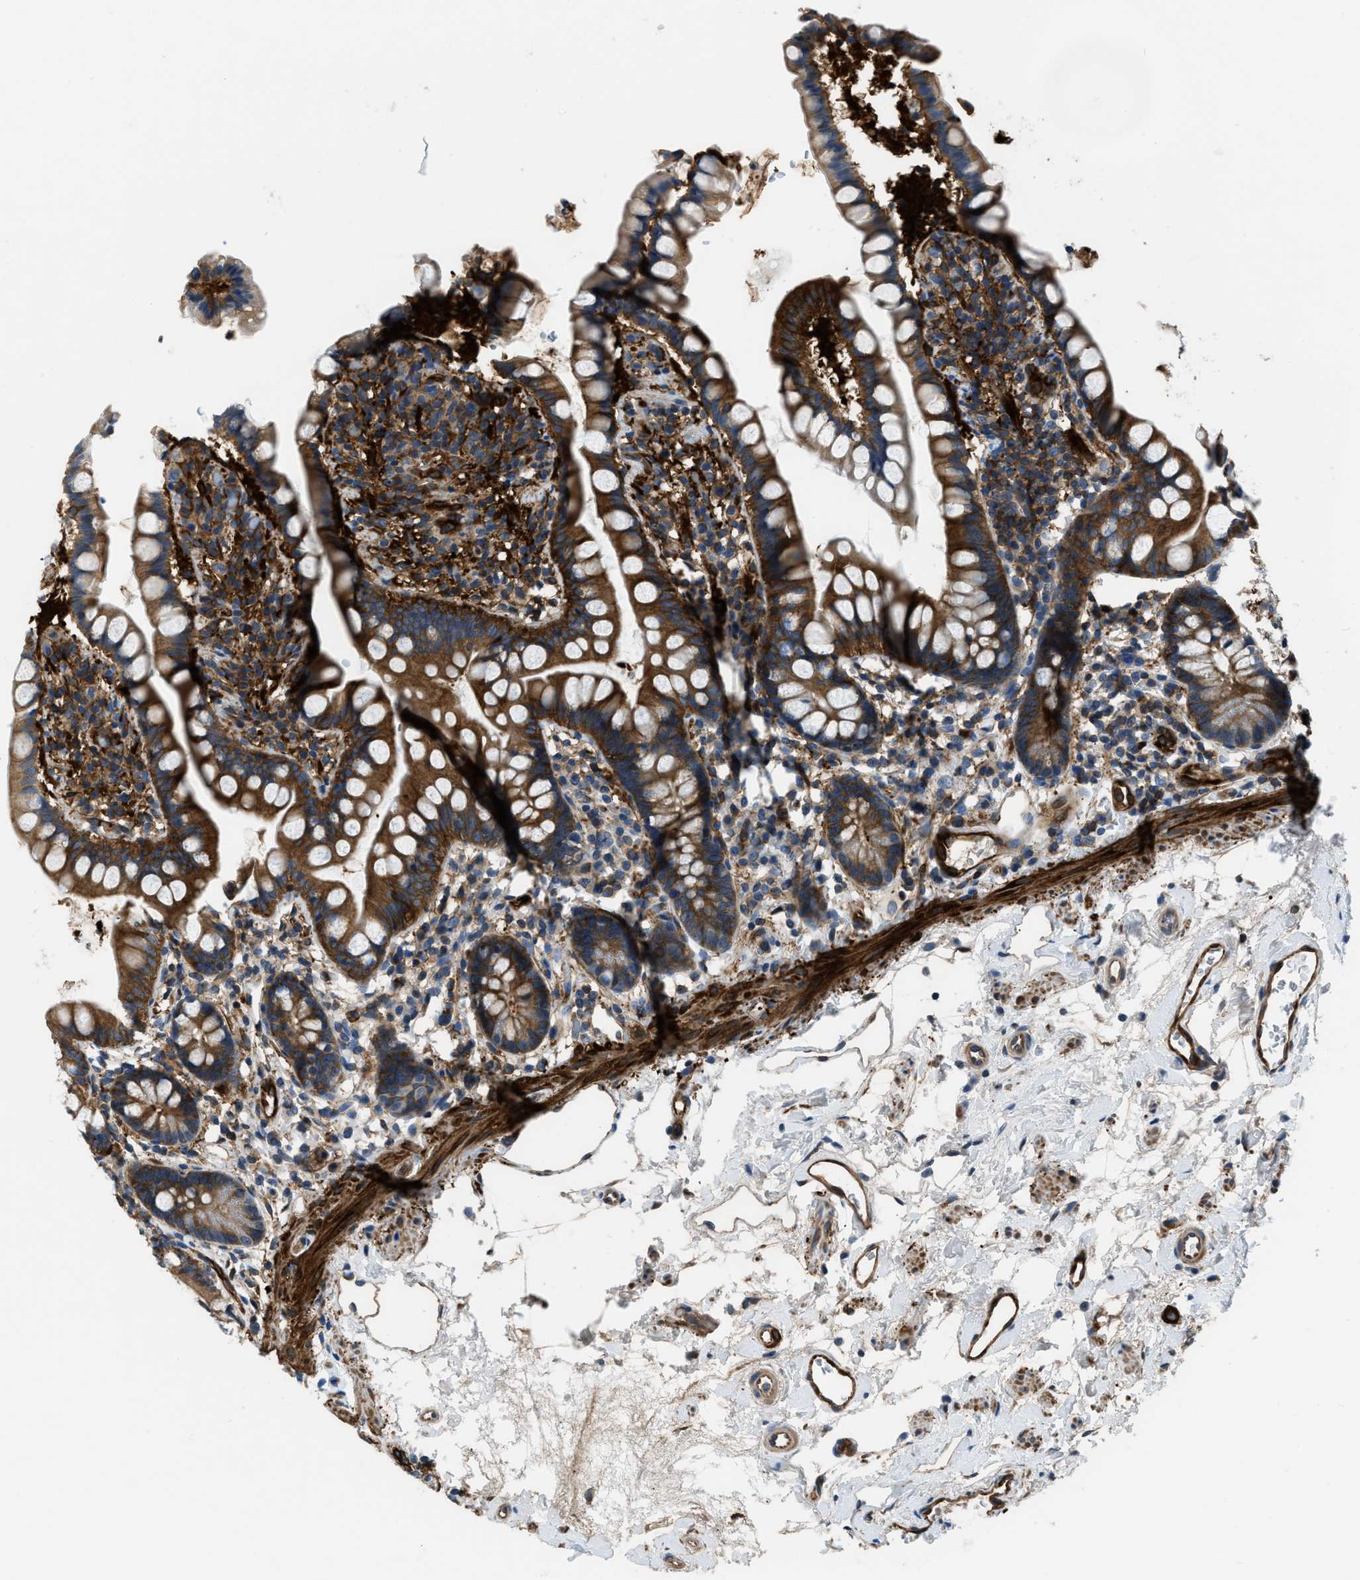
{"staining": {"intensity": "strong", "quantity": "25%-75%", "location": "cytoplasmic/membranous"}, "tissue": "small intestine", "cell_type": "Glandular cells", "image_type": "normal", "snomed": [{"axis": "morphology", "description": "Normal tissue, NOS"}, {"axis": "topography", "description": "Small intestine"}], "caption": "DAB immunohistochemical staining of unremarkable human small intestine reveals strong cytoplasmic/membranous protein expression in about 25%-75% of glandular cells.", "gene": "PFKP", "patient": {"sex": "female", "age": 84}}